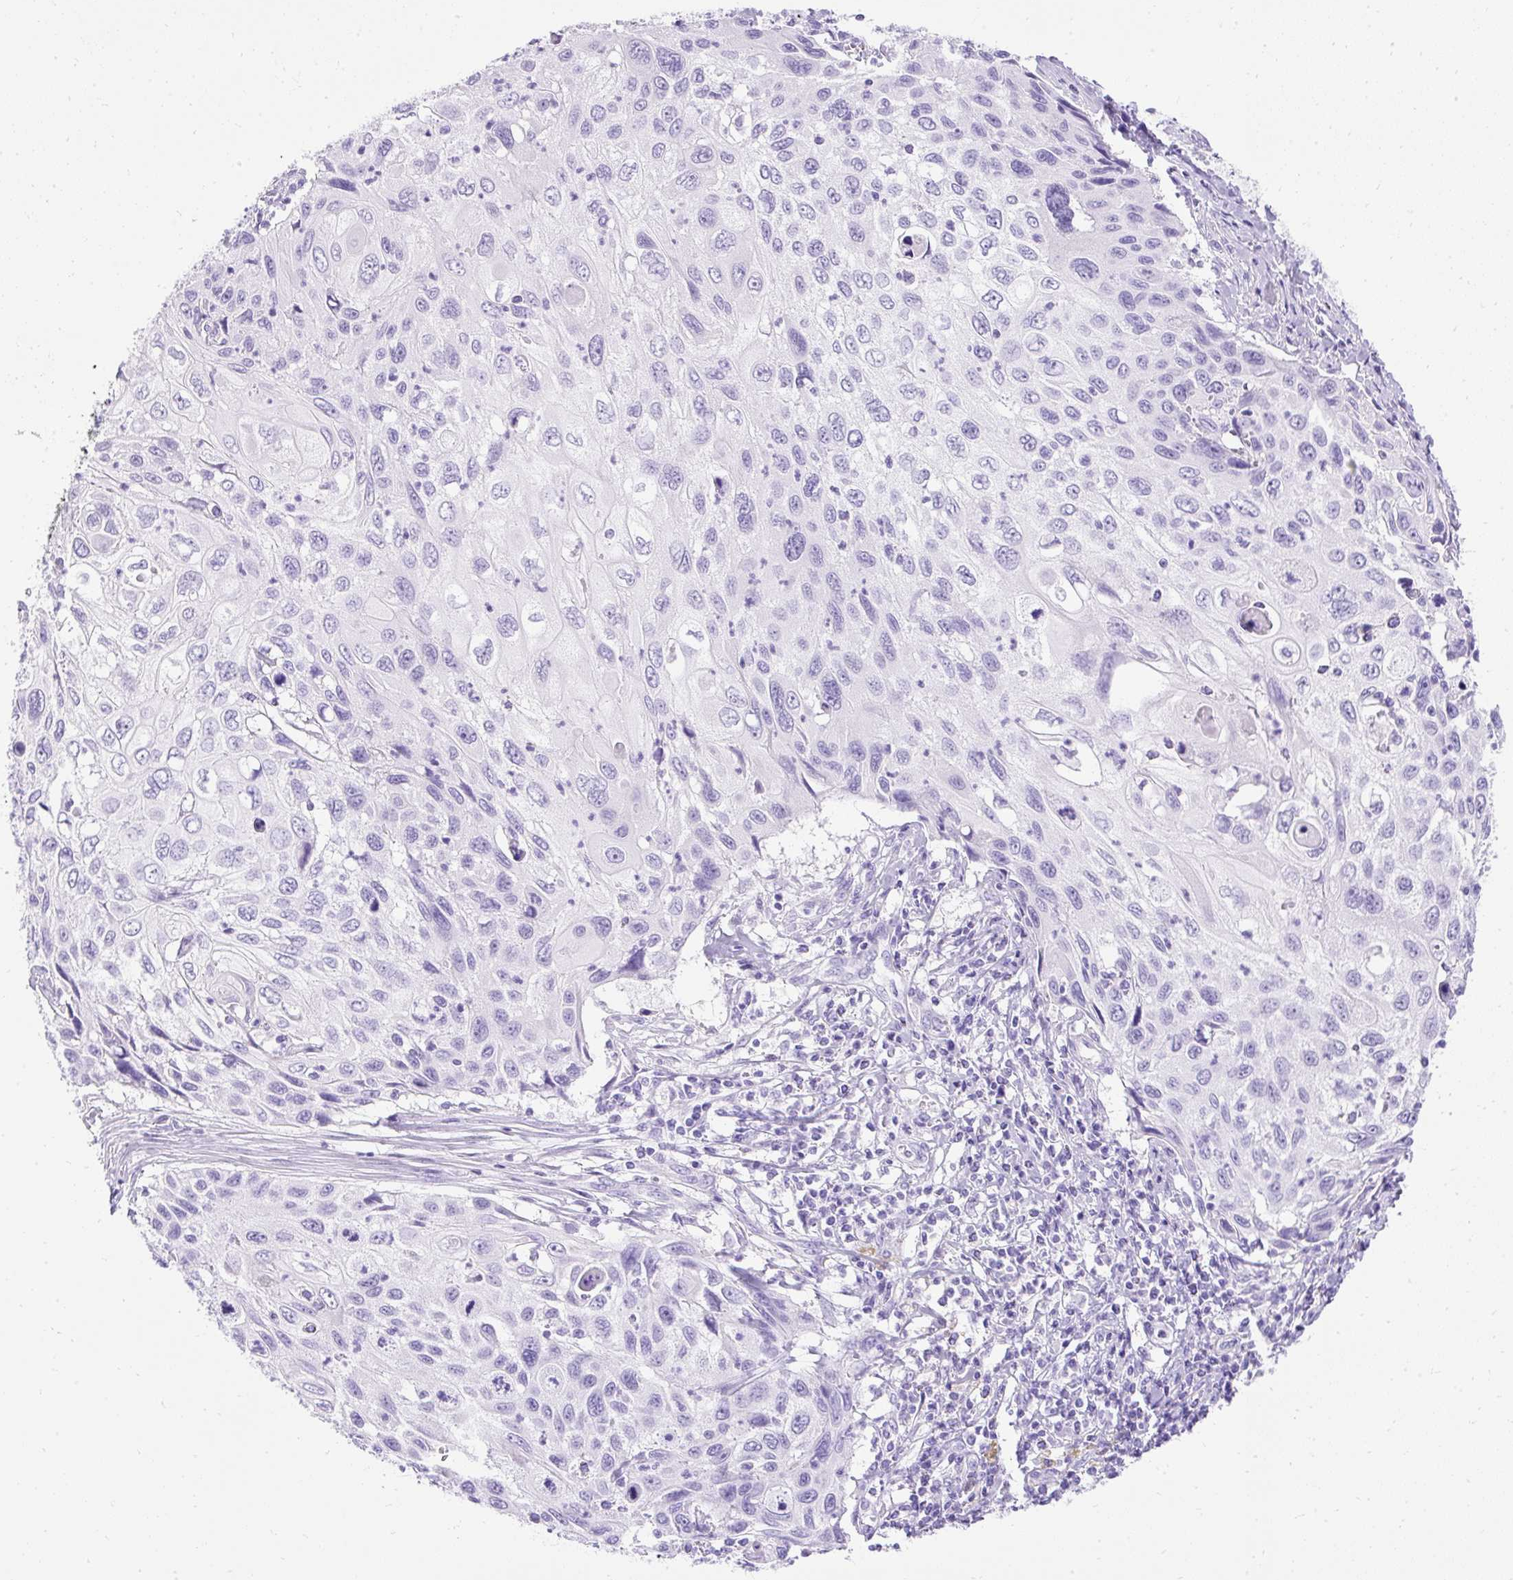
{"staining": {"intensity": "negative", "quantity": "none", "location": "none"}, "tissue": "cervical cancer", "cell_type": "Tumor cells", "image_type": "cancer", "snomed": [{"axis": "morphology", "description": "Squamous cell carcinoma, NOS"}, {"axis": "topography", "description": "Cervix"}], "caption": "A micrograph of cervical cancer stained for a protein exhibits no brown staining in tumor cells. (IHC, brightfield microscopy, high magnification).", "gene": "PVALB", "patient": {"sex": "female", "age": 70}}